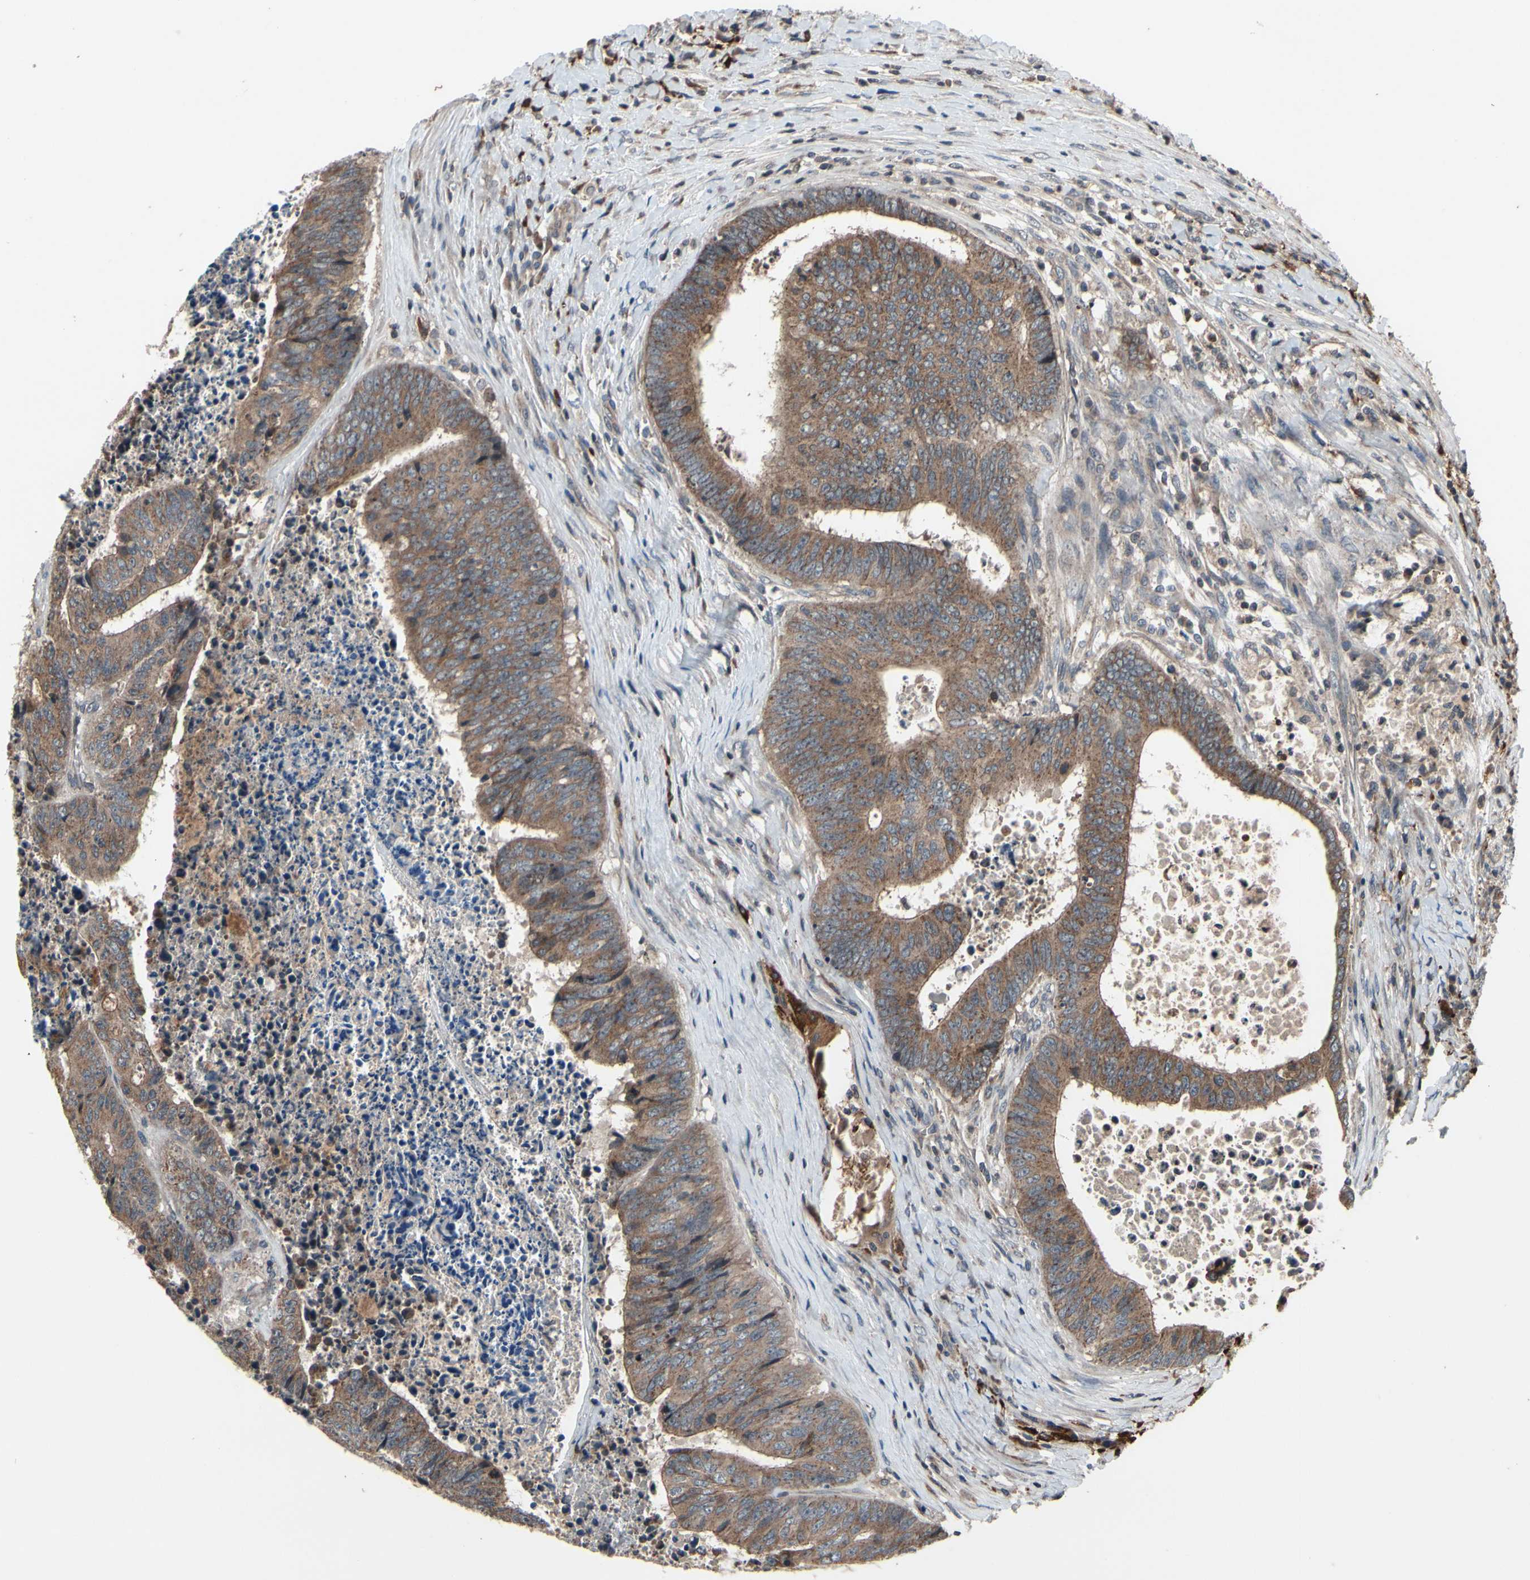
{"staining": {"intensity": "moderate", "quantity": ">75%", "location": "cytoplasmic/membranous"}, "tissue": "colorectal cancer", "cell_type": "Tumor cells", "image_type": "cancer", "snomed": [{"axis": "morphology", "description": "Adenocarcinoma, NOS"}, {"axis": "topography", "description": "Rectum"}], "caption": "Moderate cytoplasmic/membranous staining is appreciated in about >75% of tumor cells in colorectal cancer (adenocarcinoma).", "gene": "MBTPS2", "patient": {"sex": "male", "age": 72}}